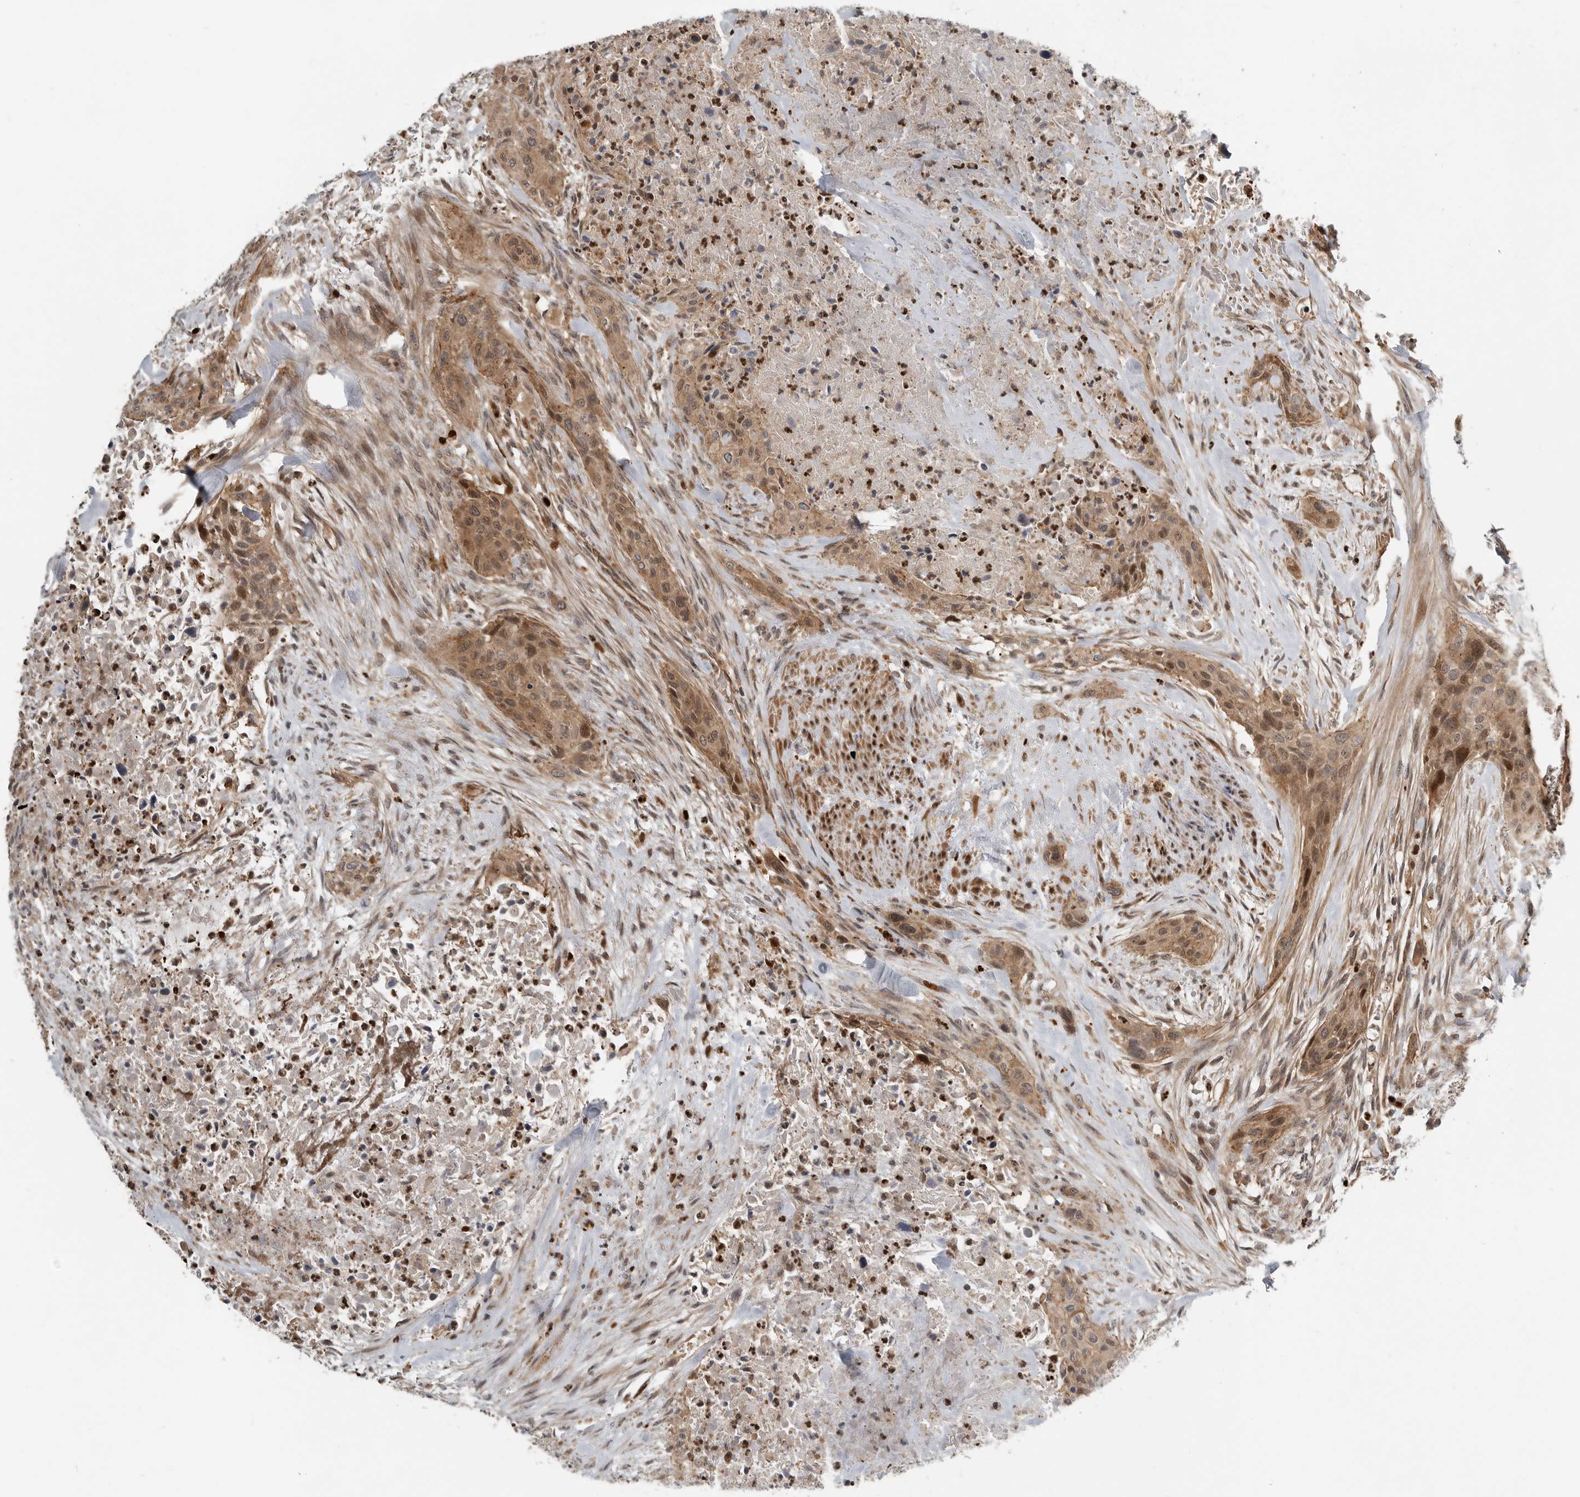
{"staining": {"intensity": "moderate", "quantity": ">75%", "location": "cytoplasmic/membranous,nuclear"}, "tissue": "urothelial cancer", "cell_type": "Tumor cells", "image_type": "cancer", "snomed": [{"axis": "morphology", "description": "Urothelial carcinoma, High grade"}, {"axis": "topography", "description": "Urinary bladder"}], "caption": "High-magnification brightfield microscopy of urothelial carcinoma (high-grade) stained with DAB (brown) and counterstained with hematoxylin (blue). tumor cells exhibit moderate cytoplasmic/membranous and nuclear staining is identified in approximately>75% of cells.", "gene": "STRAP", "patient": {"sex": "male", "age": 35}}